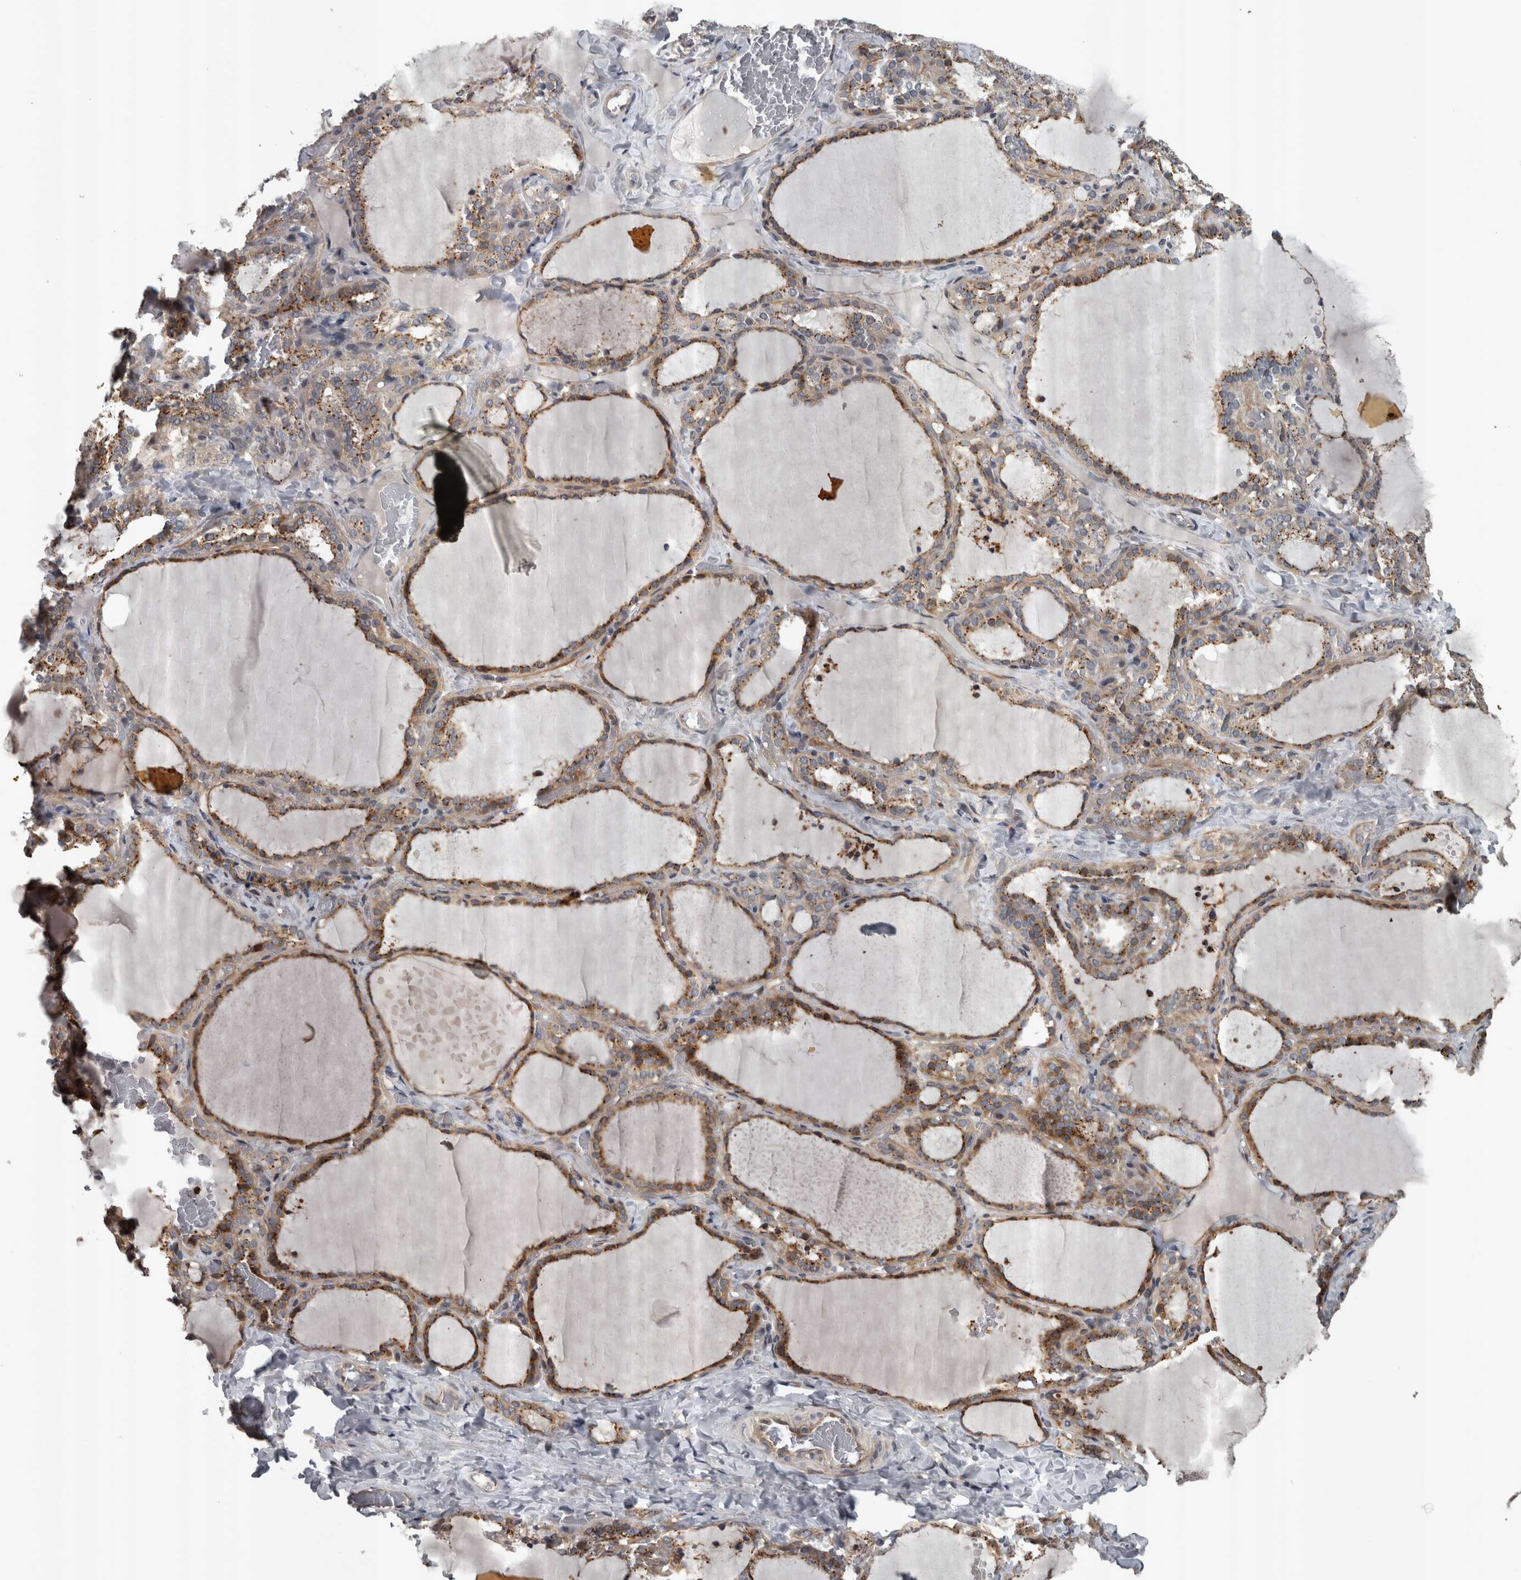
{"staining": {"intensity": "moderate", "quantity": ">75%", "location": "cytoplasmic/membranous"}, "tissue": "thyroid gland", "cell_type": "Glandular cells", "image_type": "normal", "snomed": [{"axis": "morphology", "description": "Normal tissue, NOS"}, {"axis": "topography", "description": "Thyroid gland"}], "caption": "Thyroid gland stained with immunohistochemistry (IHC) reveals moderate cytoplasmic/membranous expression in about >75% of glandular cells. The staining was performed using DAB, with brown indicating positive protein expression. Nuclei are stained blue with hematoxylin.", "gene": "ZNF345", "patient": {"sex": "female", "age": 22}}